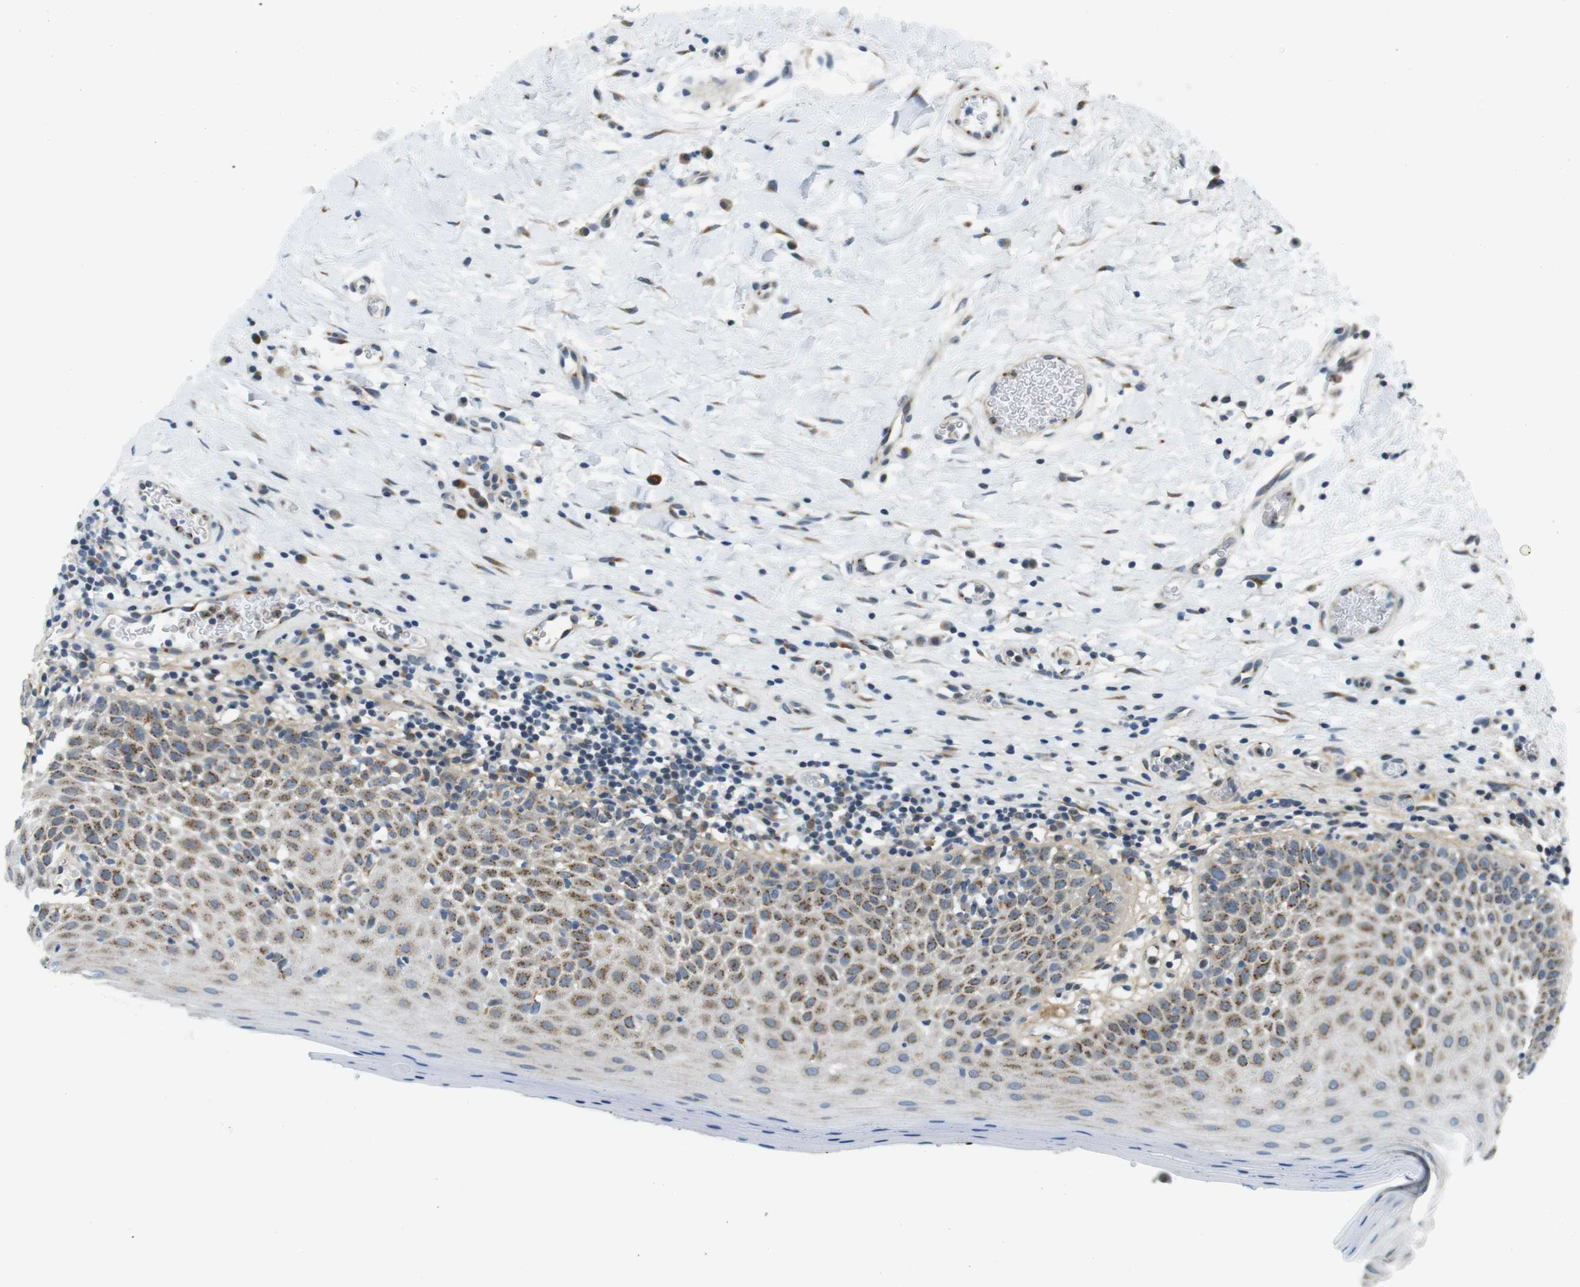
{"staining": {"intensity": "moderate", "quantity": ">75%", "location": "cytoplasmic/membranous"}, "tissue": "oral mucosa", "cell_type": "Squamous epithelial cells", "image_type": "normal", "snomed": [{"axis": "morphology", "description": "Normal tissue, NOS"}, {"axis": "topography", "description": "Skeletal muscle"}, {"axis": "topography", "description": "Oral tissue"}], "caption": "A micrograph of oral mucosa stained for a protein demonstrates moderate cytoplasmic/membranous brown staining in squamous epithelial cells.", "gene": "ZDHHC3", "patient": {"sex": "male", "age": 58}}